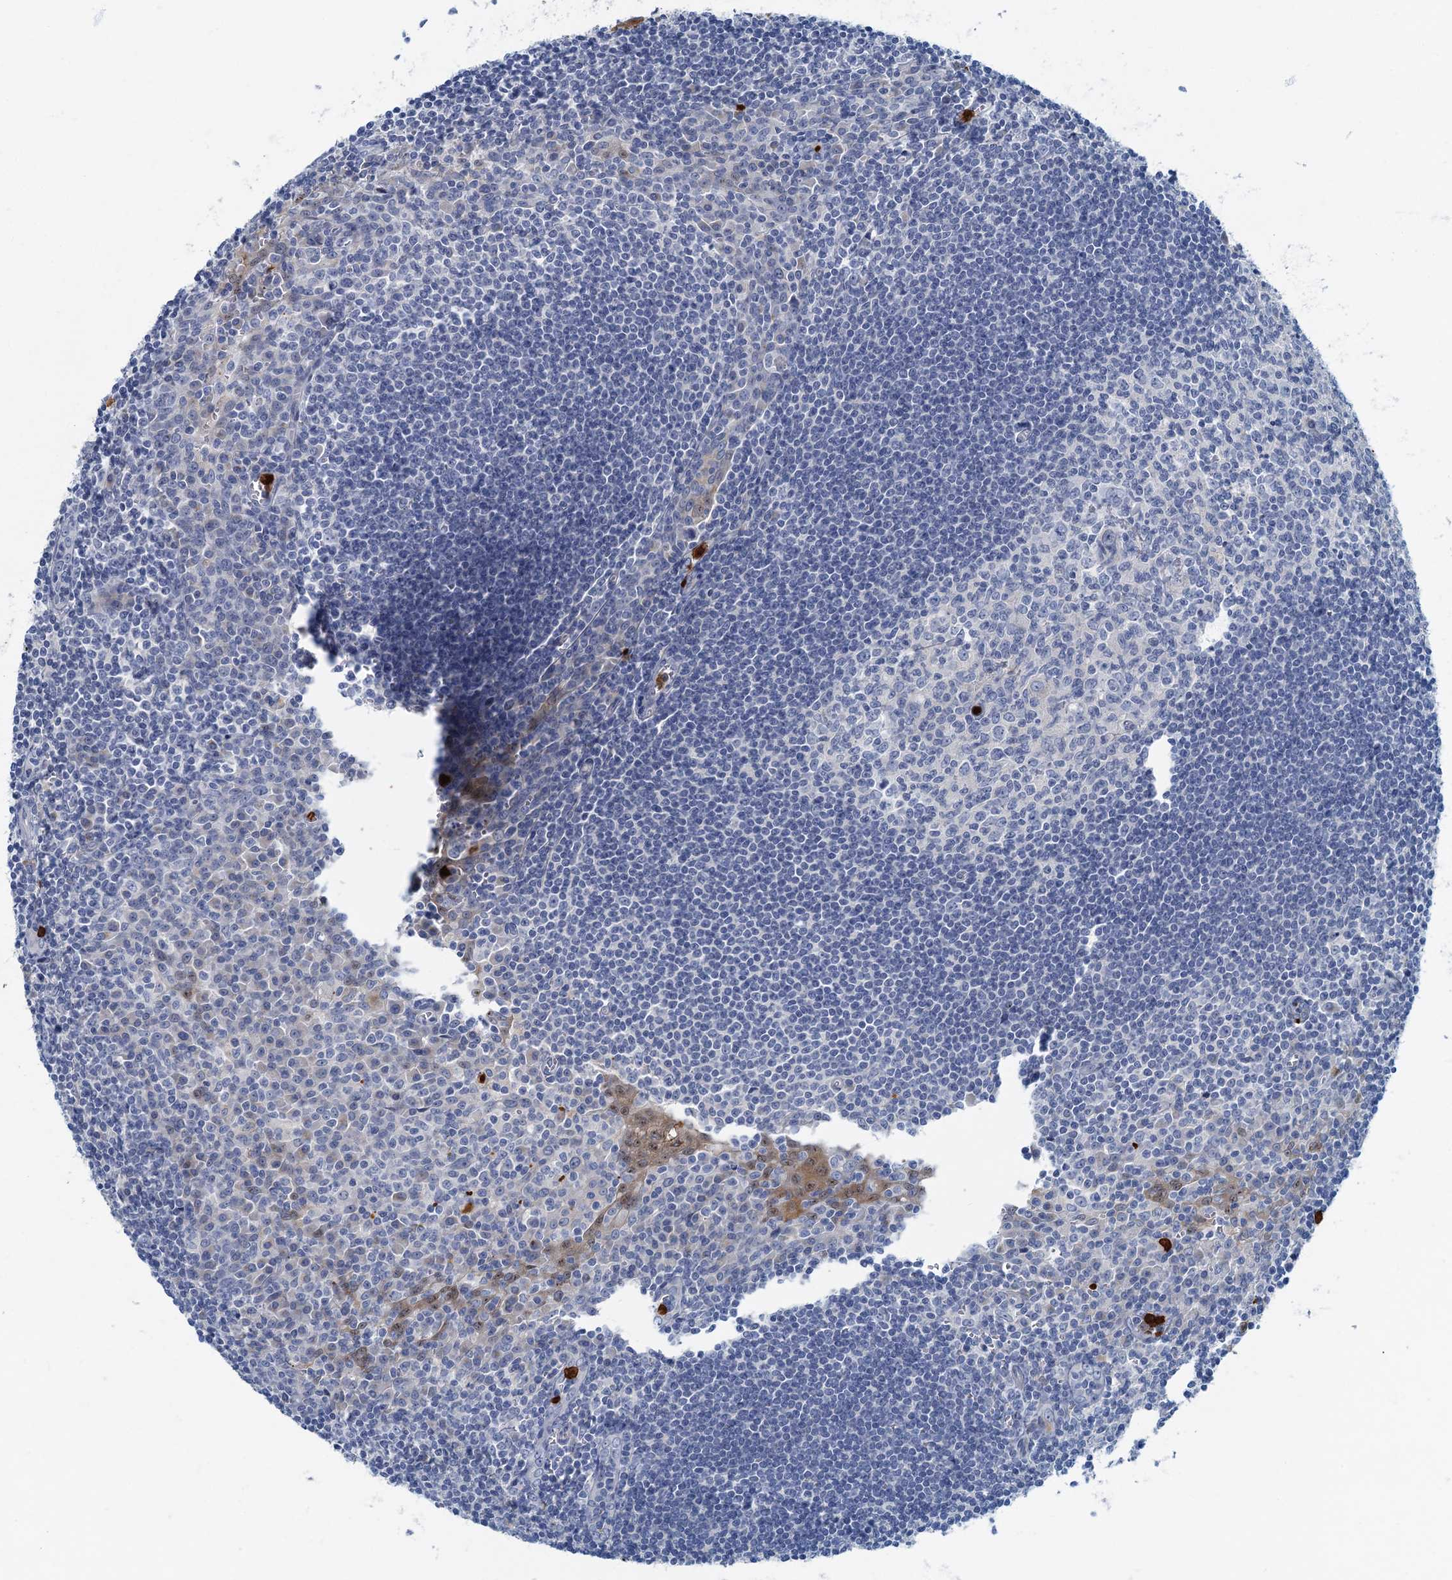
{"staining": {"intensity": "negative", "quantity": "none", "location": "none"}, "tissue": "tonsil", "cell_type": "Germinal center cells", "image_type": "normal", "snomed": [{"axis": "morphology", "description": "Normal tissue, NOS"}, {"axis": "topography", "description": "Tonsil"}], "caption": "This is an immunohistochemistry image of unremarkable human tonsil. There is no positivity in germinal center cells.", "gene": "ANKDD1A", "patient": {"sex": "male", "age": 27}}